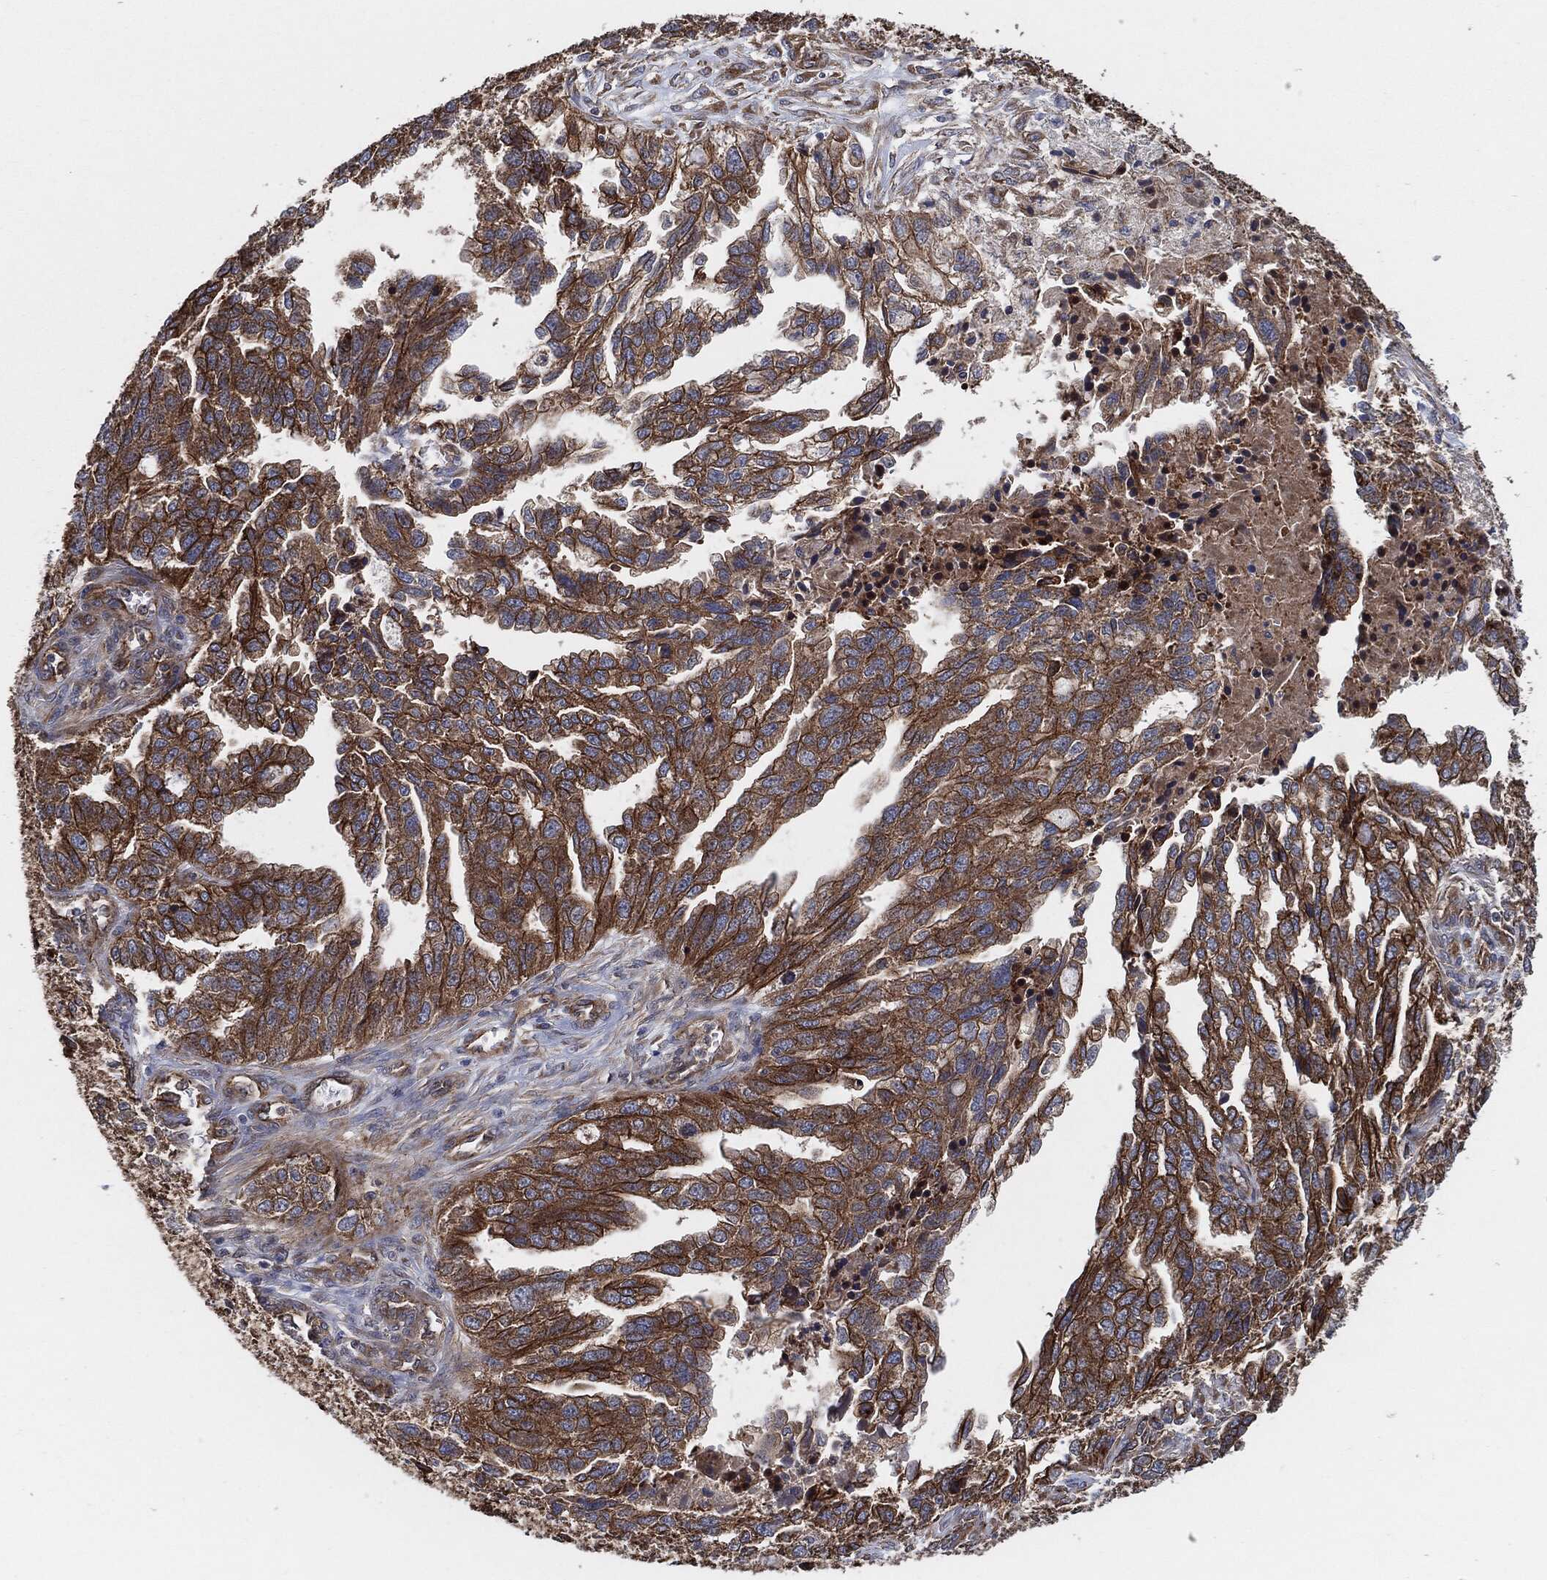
{"staining": {"intensity": "strong", "quantity": "25%-75%", "location": "cytoplasmic/membranous"}, "tissue": "ovarian cancer", "cell_type": "Tumor cells", "image_type": "cancer", "snomed": [{"axis": "morphology", "description": "Cystadenocarcinoma, serous, NOS"}, {"axis": "topography", "description": "Ovary"}], "caption": "DAB (3,3'-diaminobenzidine) immunohistochemical staining of ovarian cancer displays strong cytoplasmic/membranous protein positivity in about 25%-75% of tumor cells.", "gene": "CTNNA1", "patient": {"sex": "female", "age": 51}}